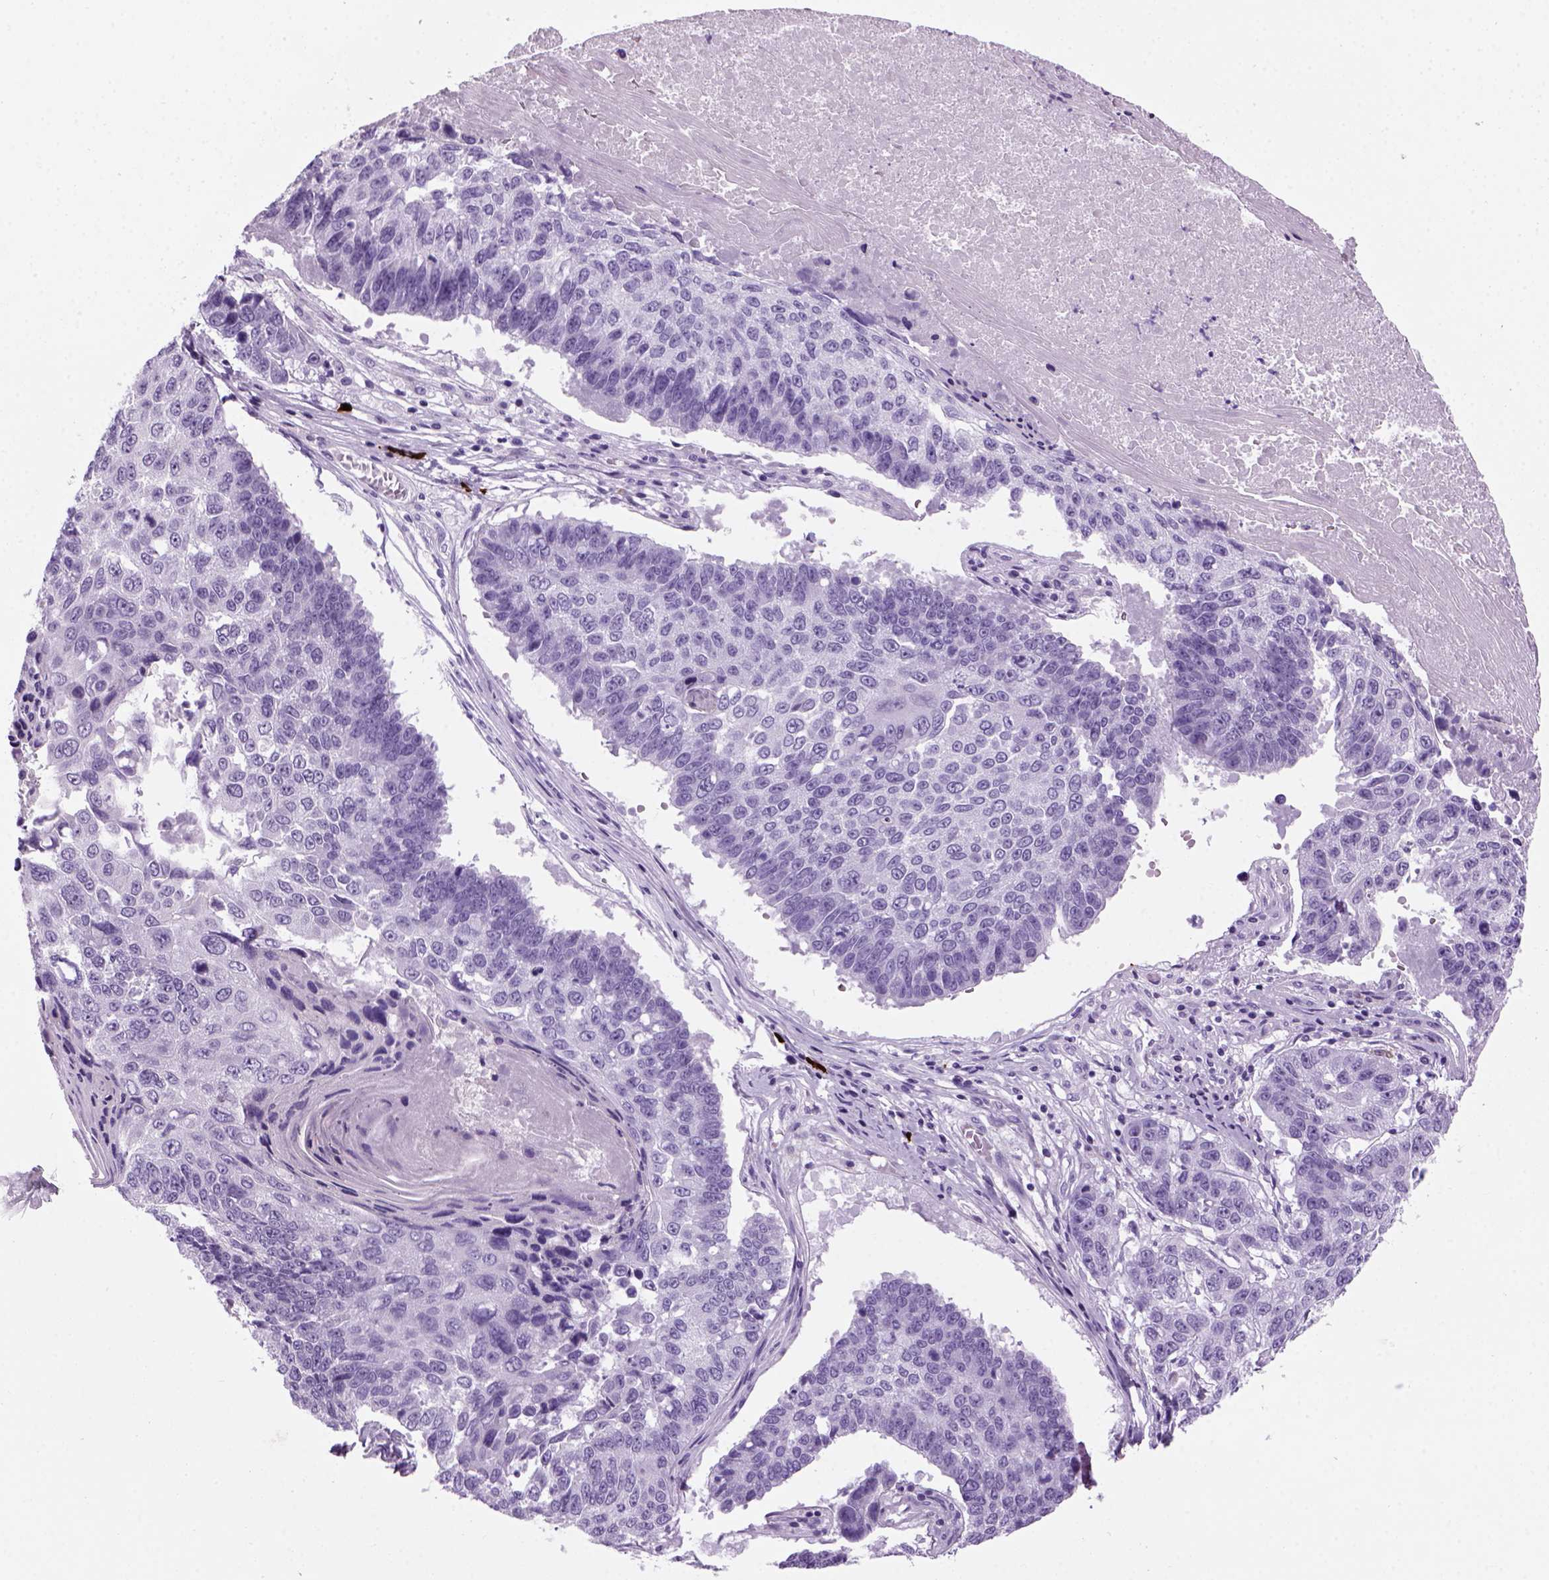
{"staining": {"intensity": "negative", "quantity": "none", "location": "none"}, "tissue": "lung cancer", "cell_type": "Tumor cells", "image_type": "cancer", "snomed": [{"axis": "morphology", "description": "Squamous cell carcinoma, NOS"}, {"axis": "topography", "description": "Lung"}], "caption": "Tumor cells are negative for protein expression in human lung cancer.", "gene": "MZB1", "patient": {"sex": "male", "age": 73}}